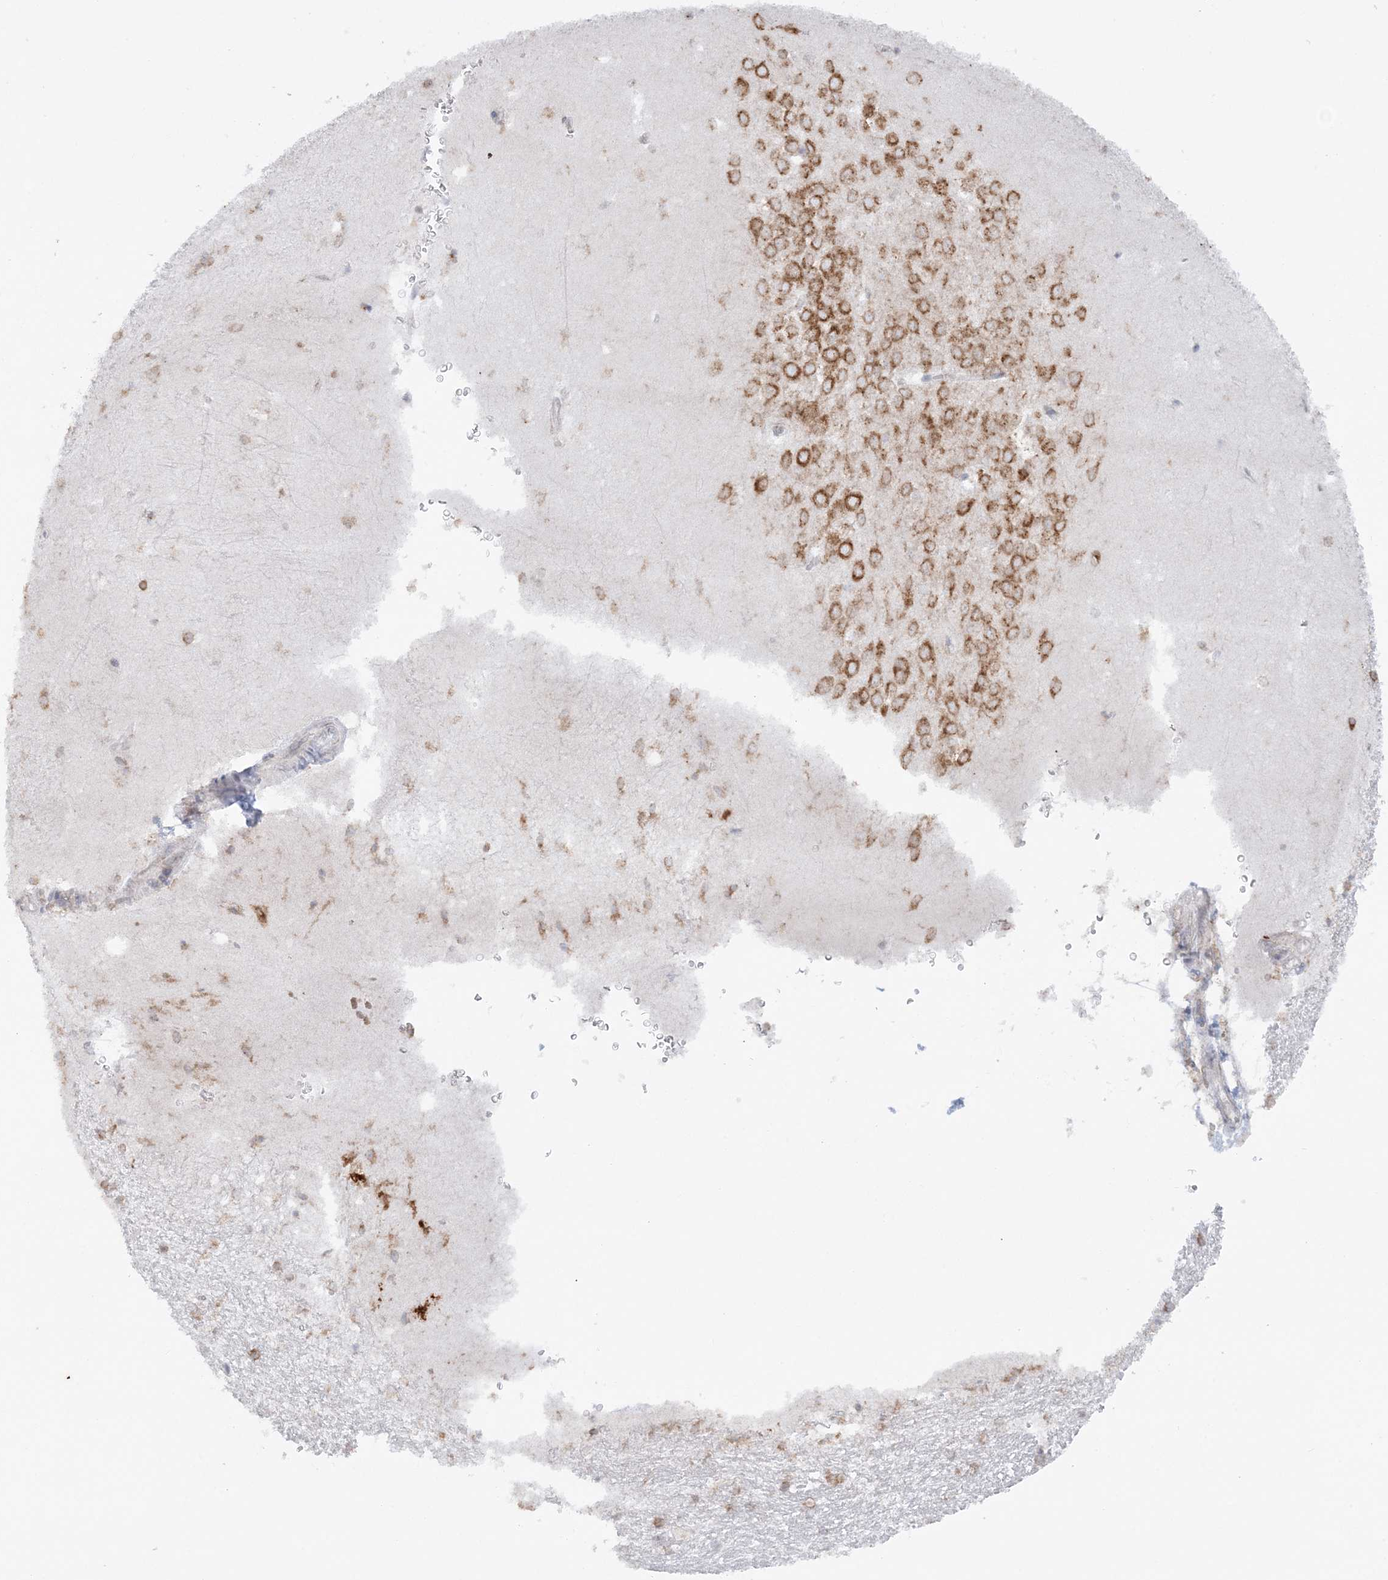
{"staining": {"intensity": "weak", "quantity": "25%-75%", "location": "cytoplasmic/membranous"}, "tissue": "hippocampus", "cell_type": "Glial cells", "image_type": "normal", "snomed": [{"axis": "morphology", "description": "Normal tissue, NOS"}, {"axis": "topography", "description": "Hippocampus"}], "caption": "DAB (3,3'-diaminobenzidine) immunohistochemical staining of benign human hippocampus exhibits weak cytoplasmic/membranous protein staining in approximately 25%-75% of glial cells. The protein of interest is shown in brown color, while the nuclei are stained blue.", "gene": "TMED10", "patient": {"sex": "female", "age": 64}}